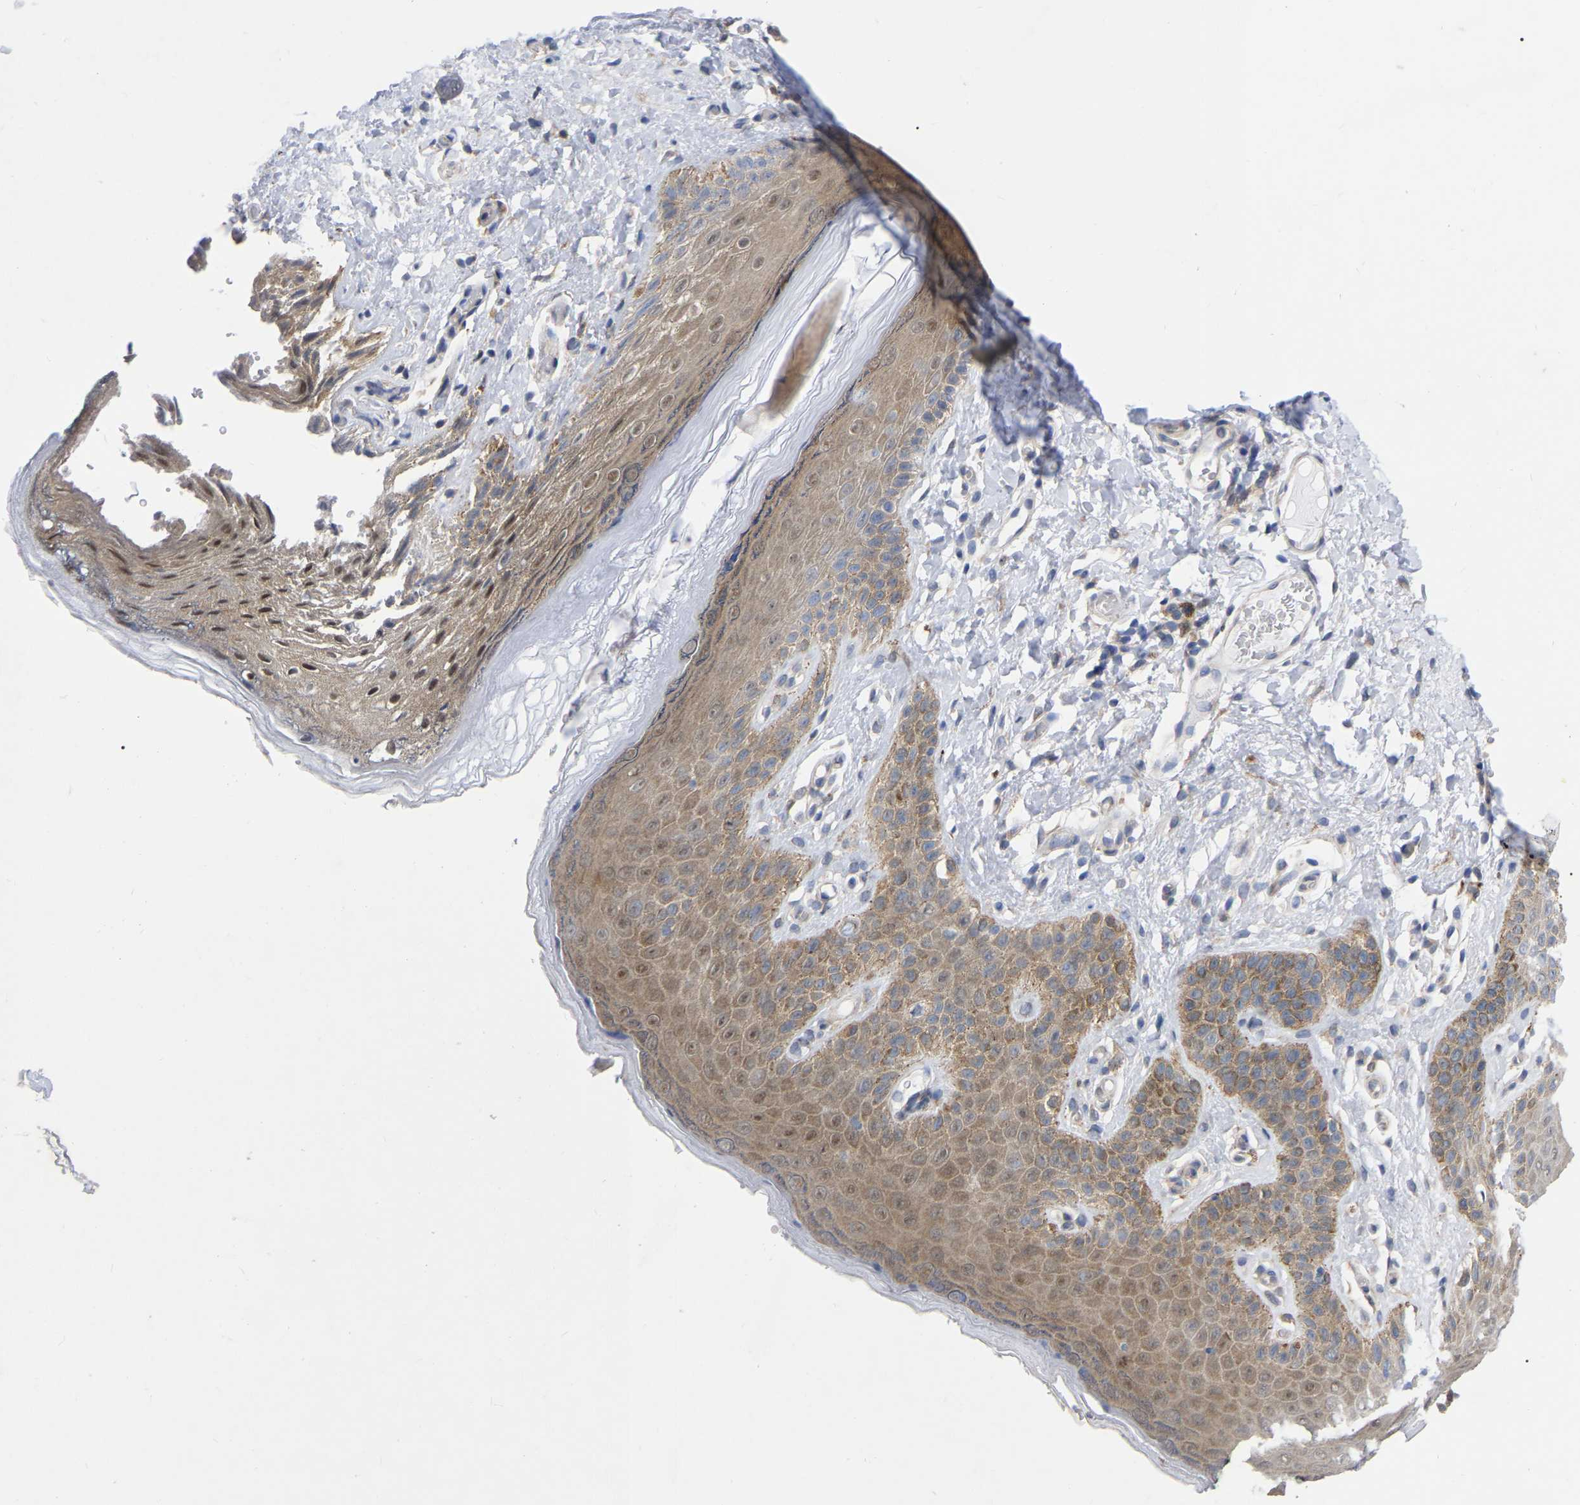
{"staining": {"intensity": "moderate", "quantity": "25%-75%", "location": "cytoplasmic/membranous,nuclear"}, "tissue": "skin", "cell_type": "Epidermal cells", "image_type": "normal", "snomed": [{"axis": "morphology", "description": "Normal tissue, NOS"}, {"axis": "topography", "description": "Anal"}], "caption": "Protein analysis of unremarkable skin exhibits moderate cytoplasmic/membranous,nuclear expression in about 25%-75% of epidermal cells.", "gene": "UBE4B", "patient": {"sex": "male", "age": 44}}